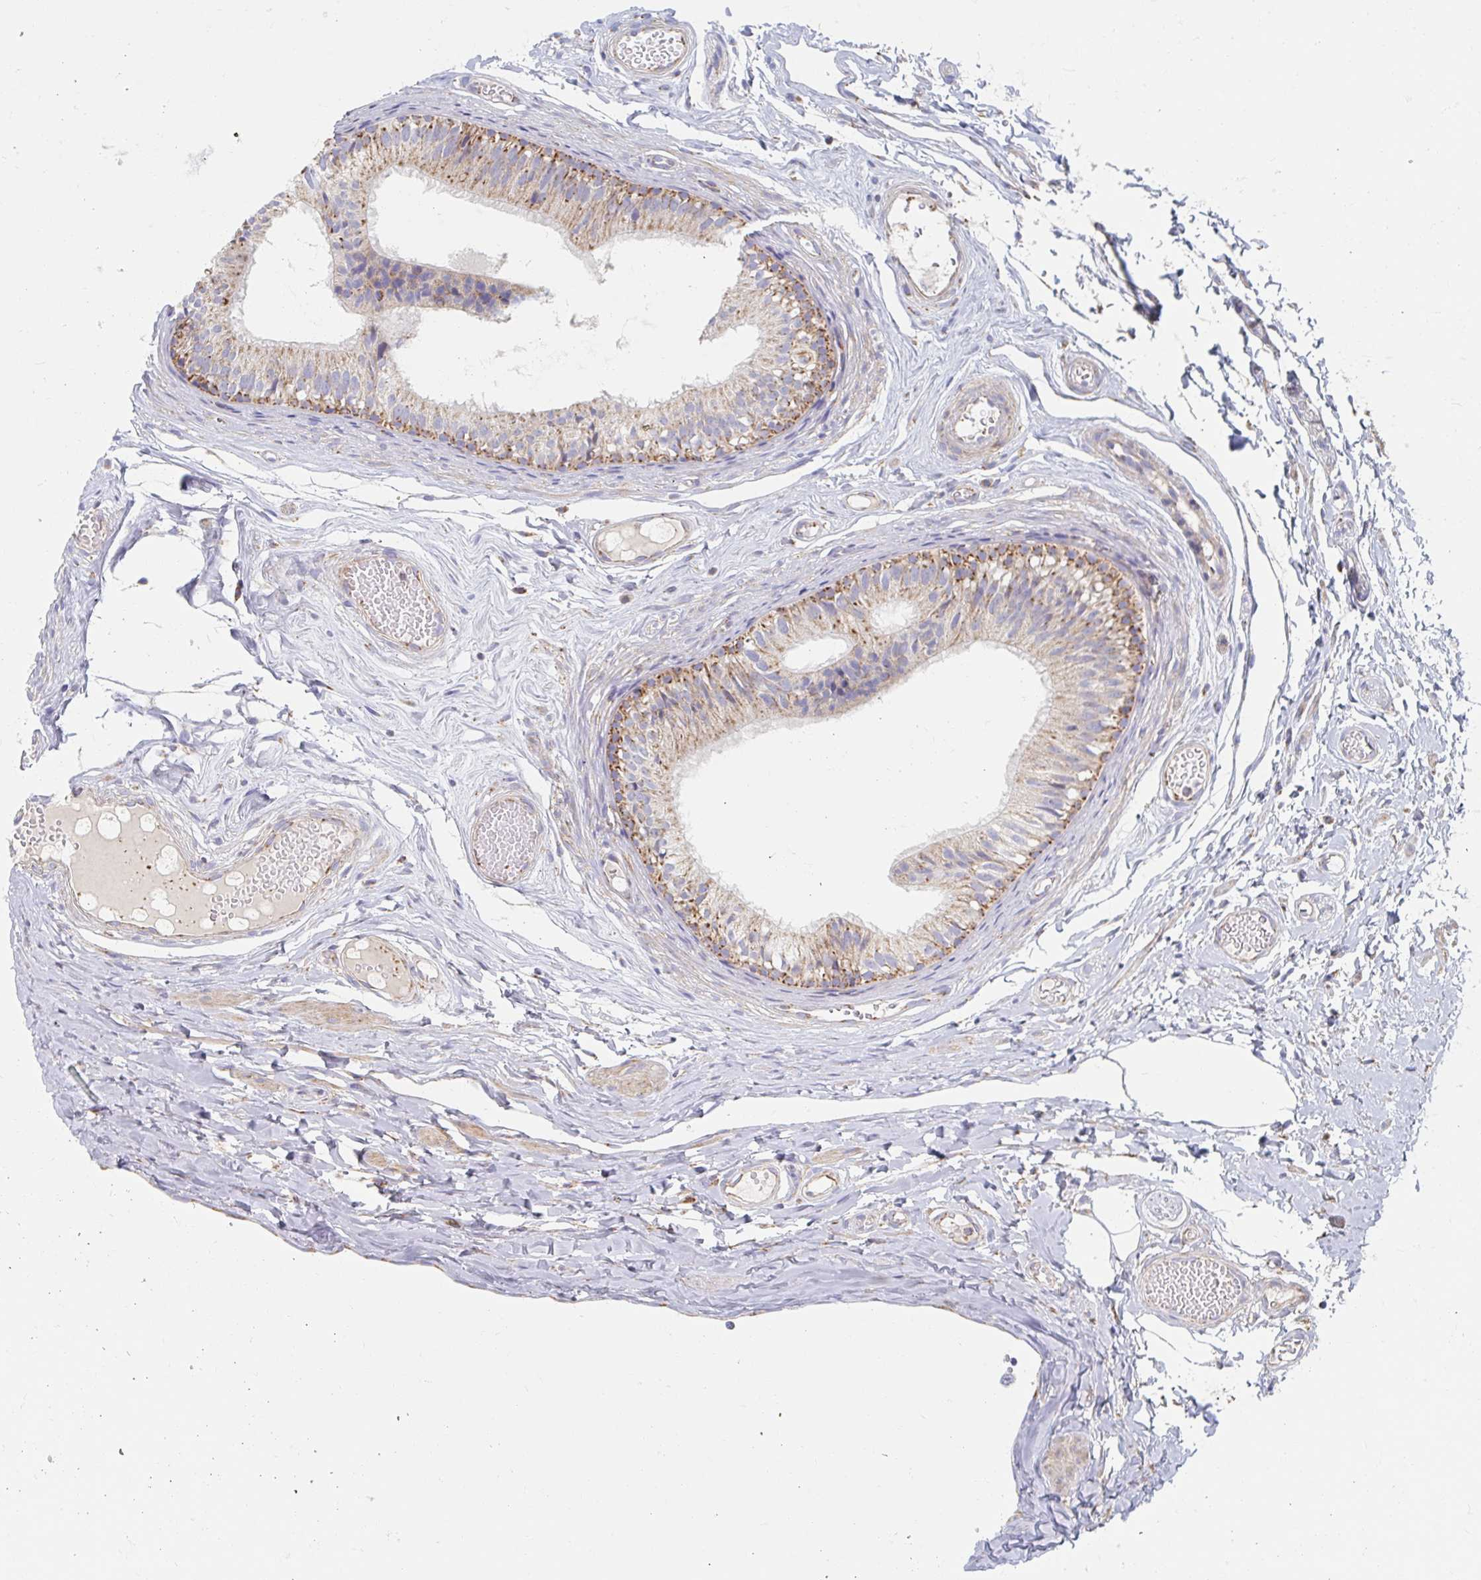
{"staining": {"intensity": "moderate", "quantity": ">75%", "location": "cytoplasmic/membranous"}, "tissue": "epididymis", "cell_type": "Glandular cells", "image_type": "normal", "snomed": [{"axis": "morphology", "description": "Normal tissue, NOS"}, {"axis": "morphology", "description": "Seminoma, NOS"}, {"axis": "topography", "description": "Testis"}, {"axis": "topography", "description": "Epididymis"}], "caption": "IHC micrograph of unremarkable epididymis: human epididymis stained using IHC displays medium levels of moderate protein expression localized specifically in the cytoplasmic/membranous of glandular cells, appearing as a cytoplasmic/membranous brown color.", "gene": "MAVS", "patient": {"sex": "male", "age": 34}}